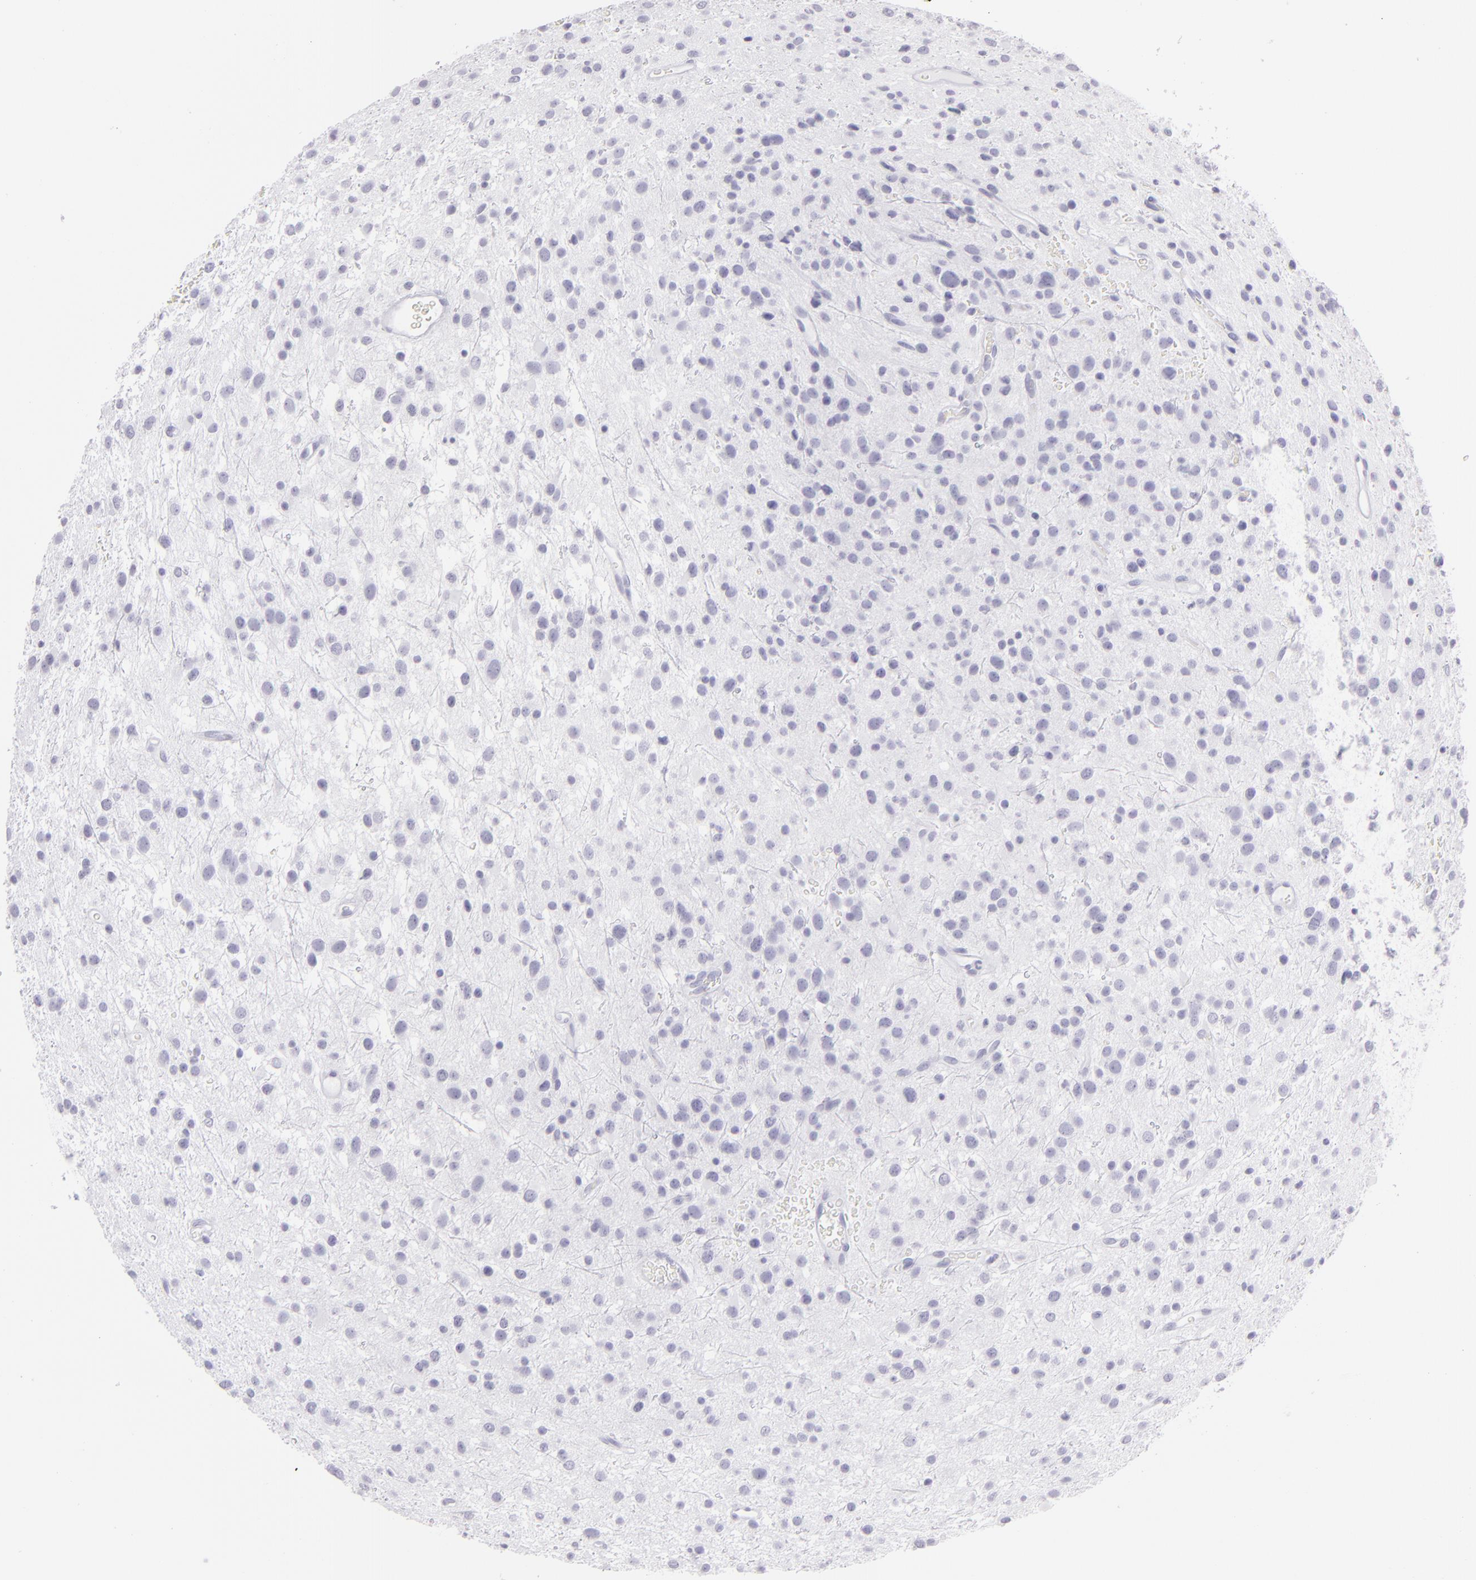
{"staining": {"intensity": "negative", "quantity": "none", "location": "none"}, "tissue": "glioma", "cell_type": "Tumor cells", "image_type": "cancer", "snomed": [{"axis": "morphology", "description": "Glioma, malignant, Low grade"}, {"axis": "topography", "description": "Brain"}], "caption": "An immunohistochemistry (IHC) image of malignant glioma (low-grade) is shown. There is no staining in tumor cells of malignant glioma (low-grade).", "gene": "FLG", "patient": {"sex": "female", "age": 36}}